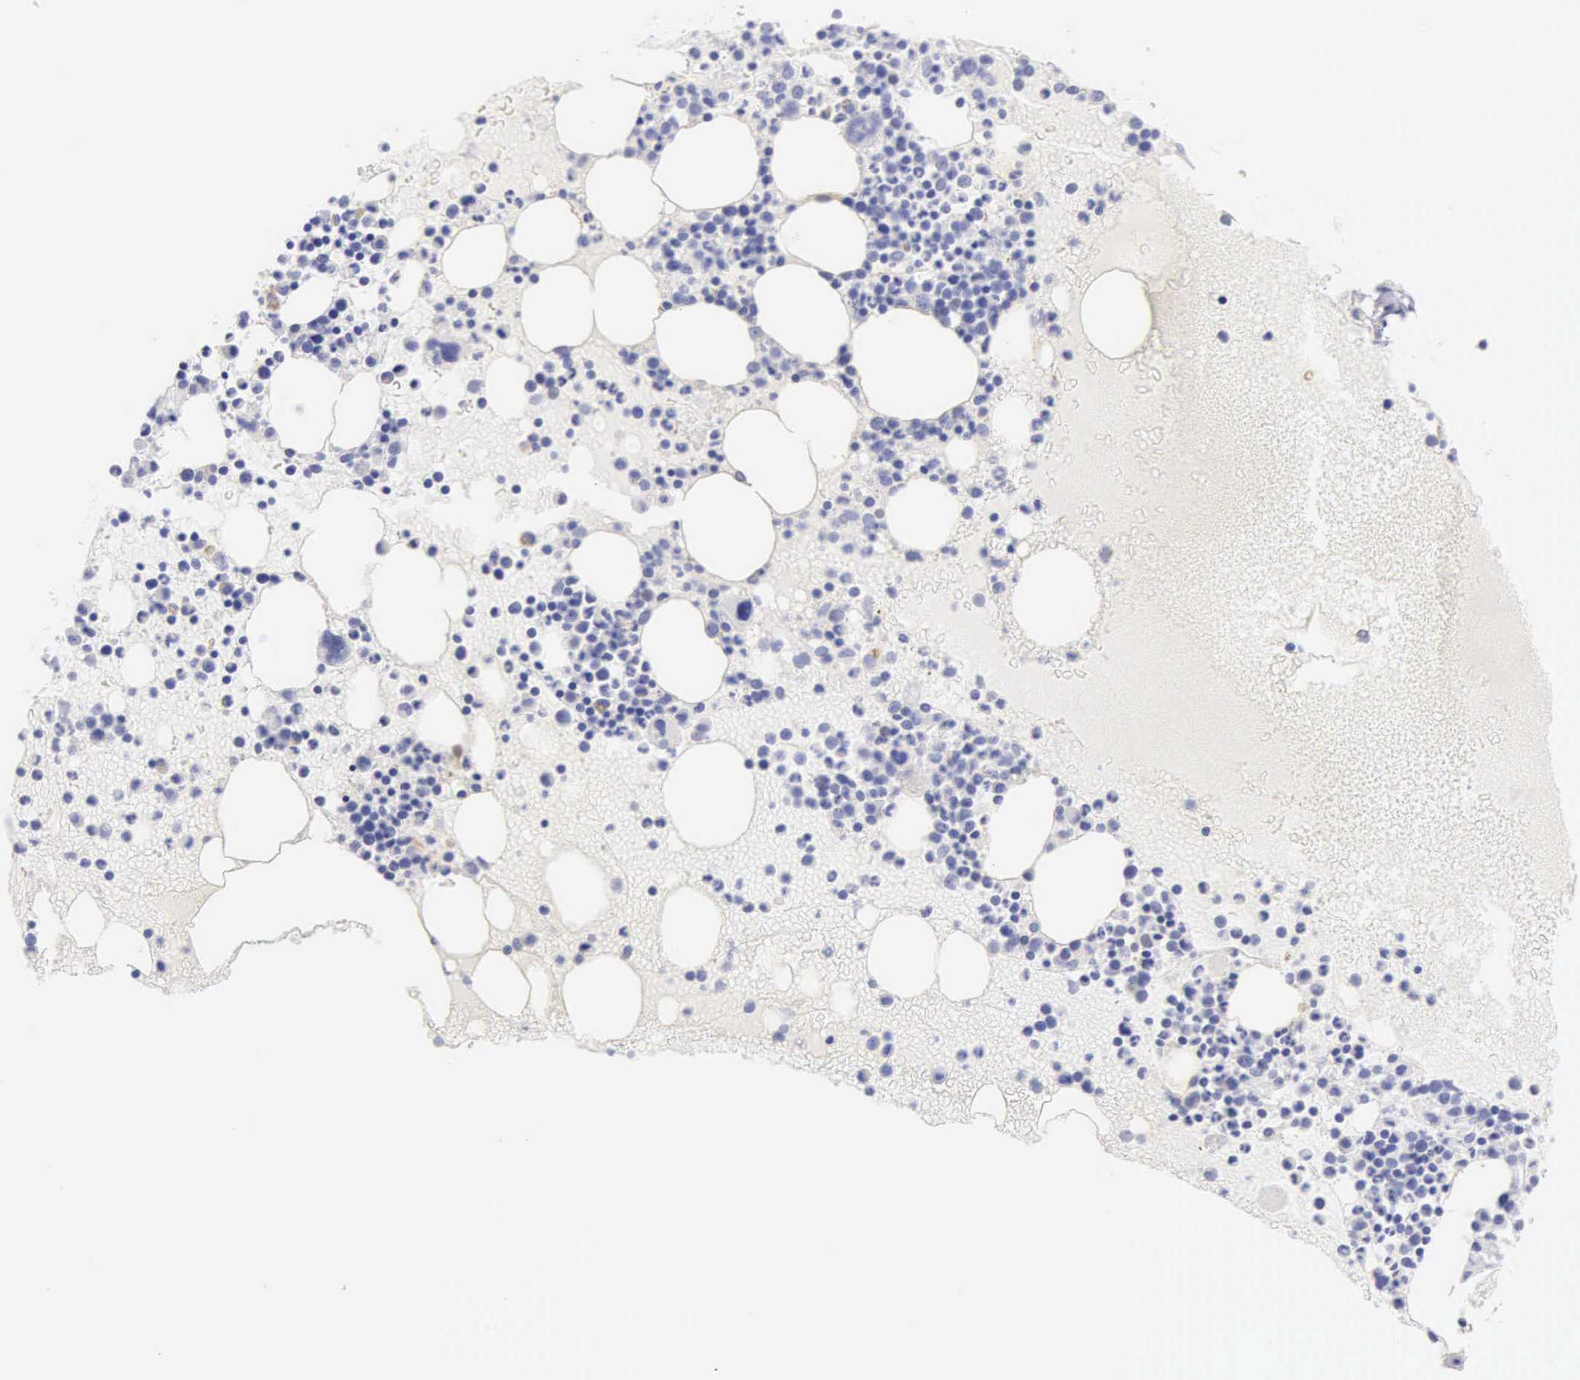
{"staining": {"intensity": "negative", "quantity": "none", "location": "none"}, "tissue": "bone marrow", "cell_type": "Hematopoietic cells", "image_type": "normal", "snomed": [{"axis": "morphology", "description": "Normal tissue, NOS"}, {"axis": "topography", "description": "Bone marrow"}], "caption": "Photomicrograph shows no protein positivity in hematopoietic cells of unremarkable bone marrow. (DAB immunohistochemistry (IHC), high magnification).", "gene": "CDKN2A", "patient": {"sex": "female", "age": 74}}